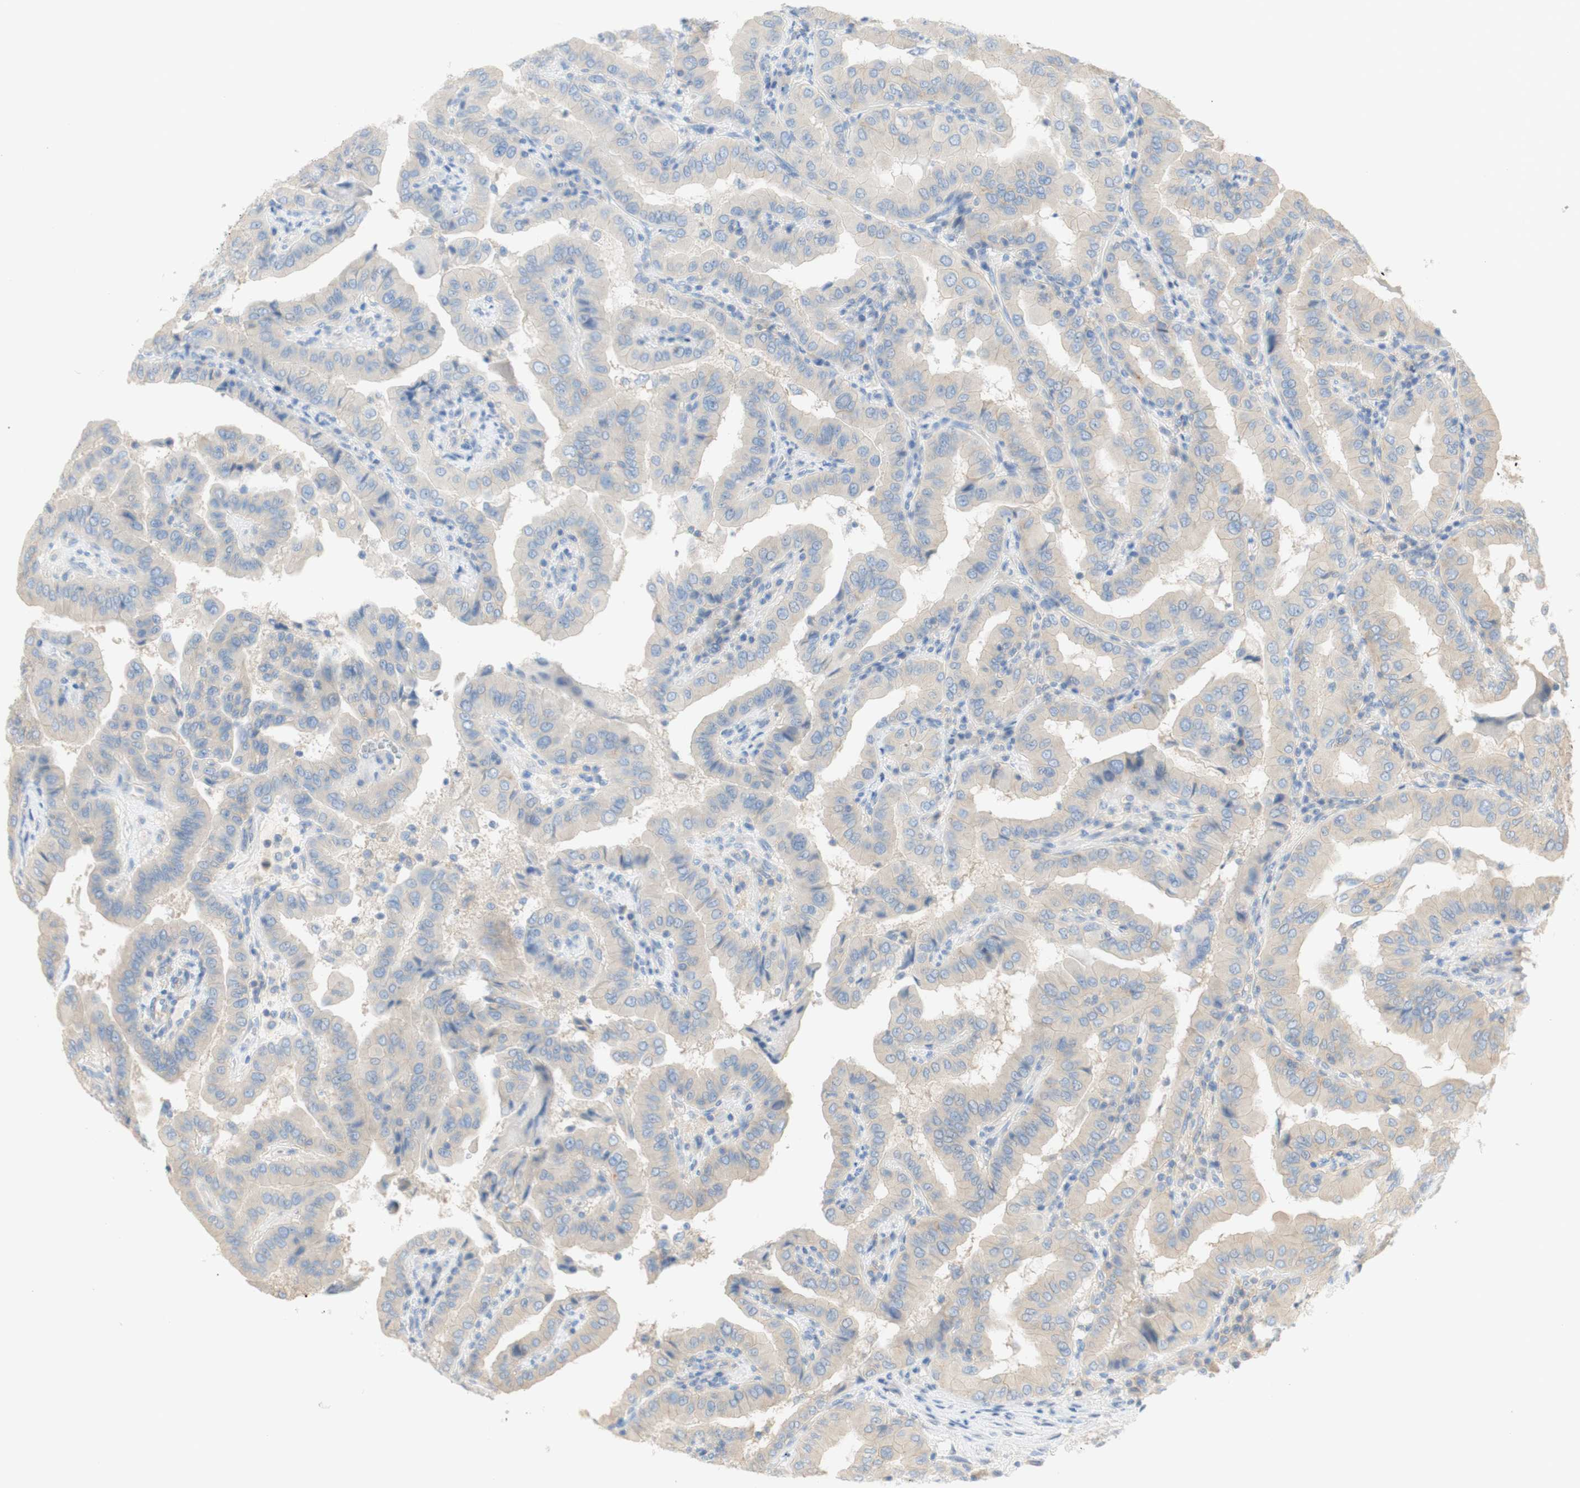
{"staining": {"intensity": "weak", "quantity": ">75%", "location": "cytoplasmic/membranous"}, "tissue": "thyroid cancer", "cell_type": "Tumor cells", "image_type": "cancer", "snomed": [{"axis": "morphology", "description": "Papillary adenocarcinoma, NOS"}, {"axis": "topography", "description": "Thyroid gland"}], "caption": "Thyroid cancer (papillary adenocarcinoma) stained with DAB immunohistochemistry (IHC) exhibits low levels of weak cytoplasmic/membranous staining in about >75% of tumor cells.", "gene": "ATP2B1", "patient": {"sex": "male", "age": 33}}